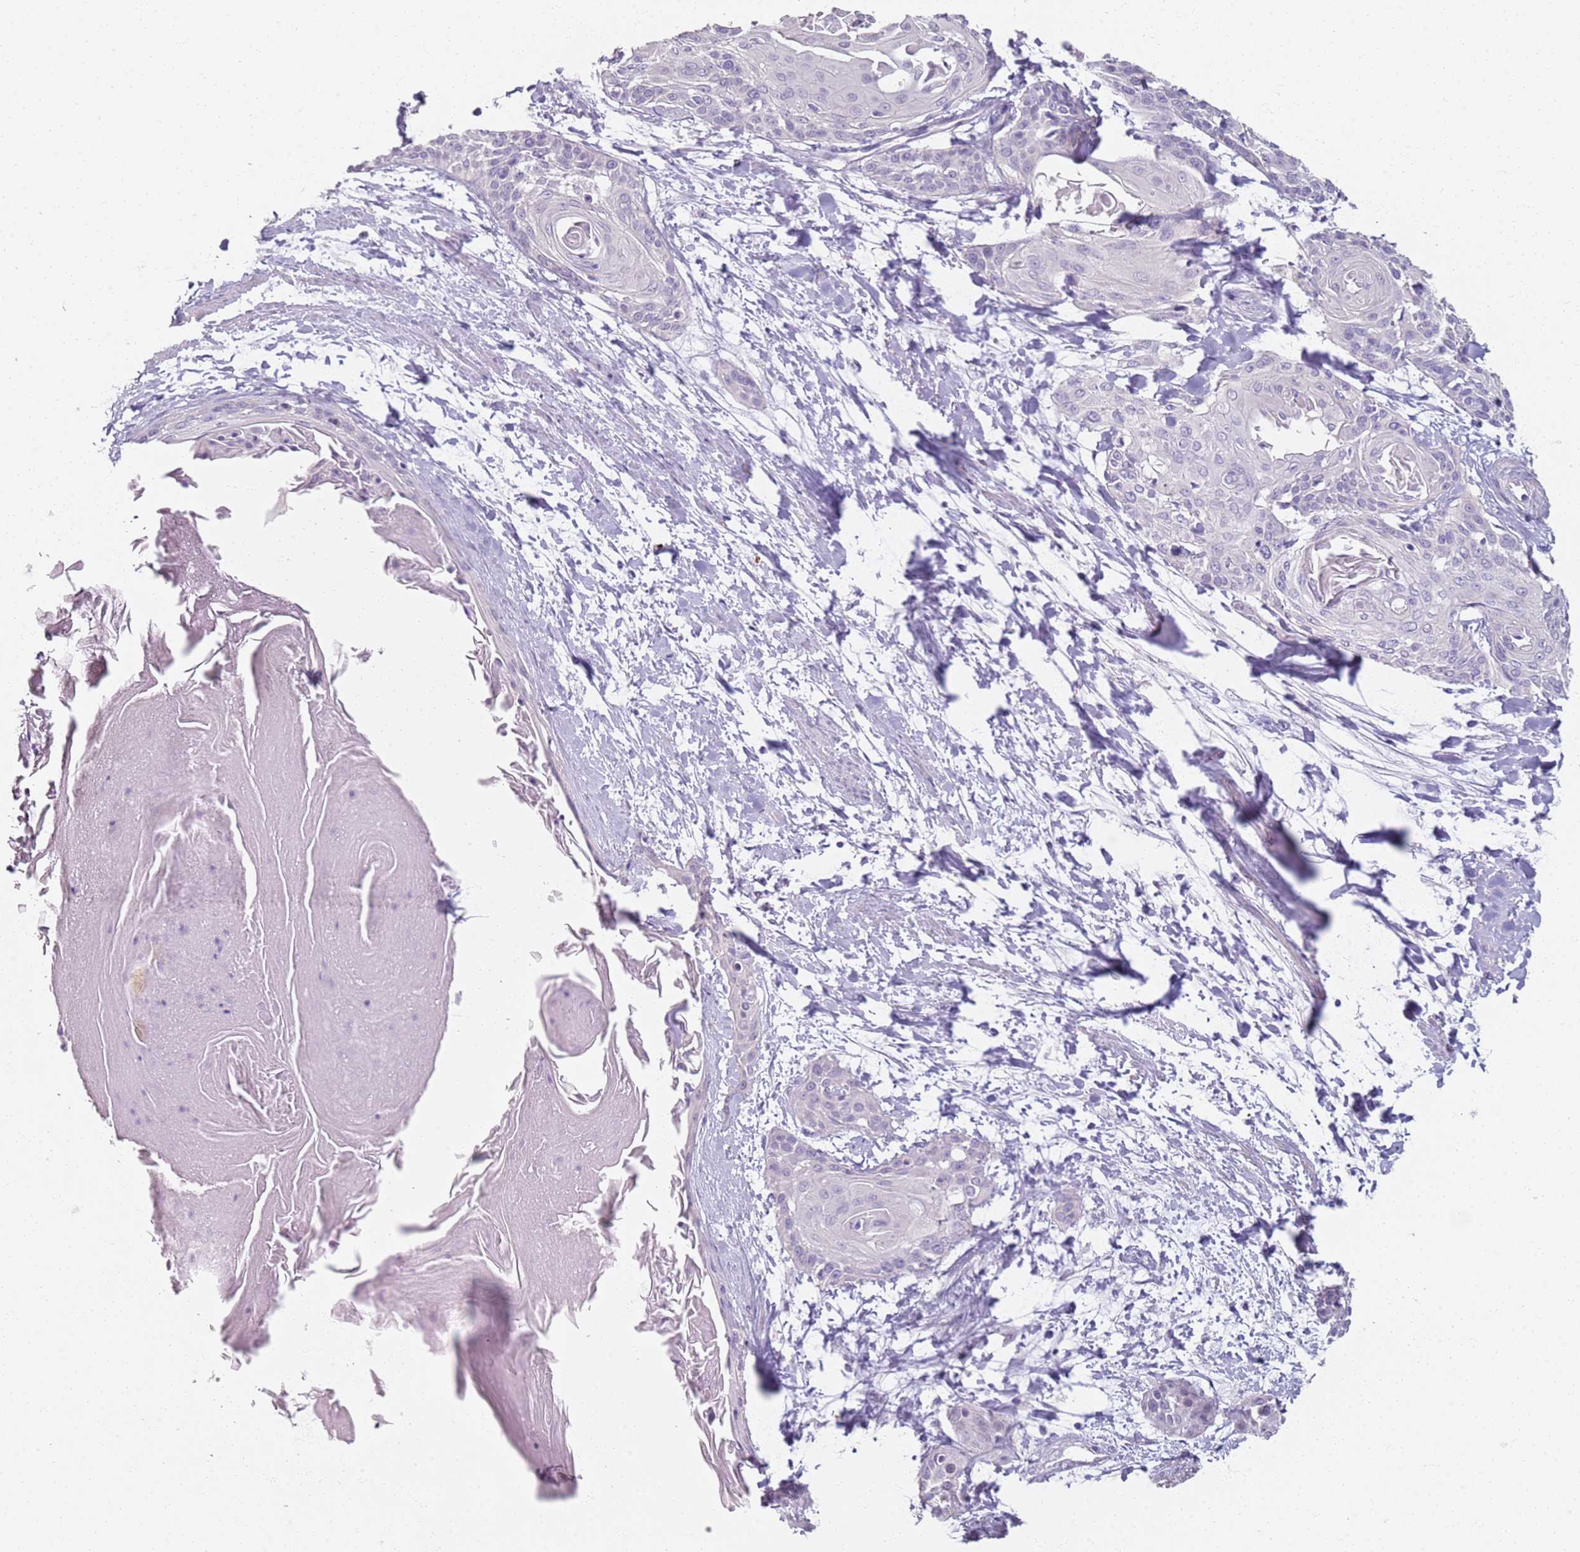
{"staining": {"intensity": "negative", "quantity": "none", "location": "none"}, "tissue": "cervical cancer", "cell_type": "Tumor cells", "image_type": "cancer", "snomed": [{"axis": "morphology", "description": "Squamous cell carcinoma, NOS"}, {"axis": "topography", "description": "Cervix"}], "caption": "The immunohistochemistry (IHC) histopathology image has no significant positivity in tumor cells of cervical squamous cell carcinoma tissue. (DAB immunohistochemistry (IHC) visualized using brightfield microscopy, high magnification).", "gene": "CD40LG", "patient": {"sex": "female", "age": 57}}